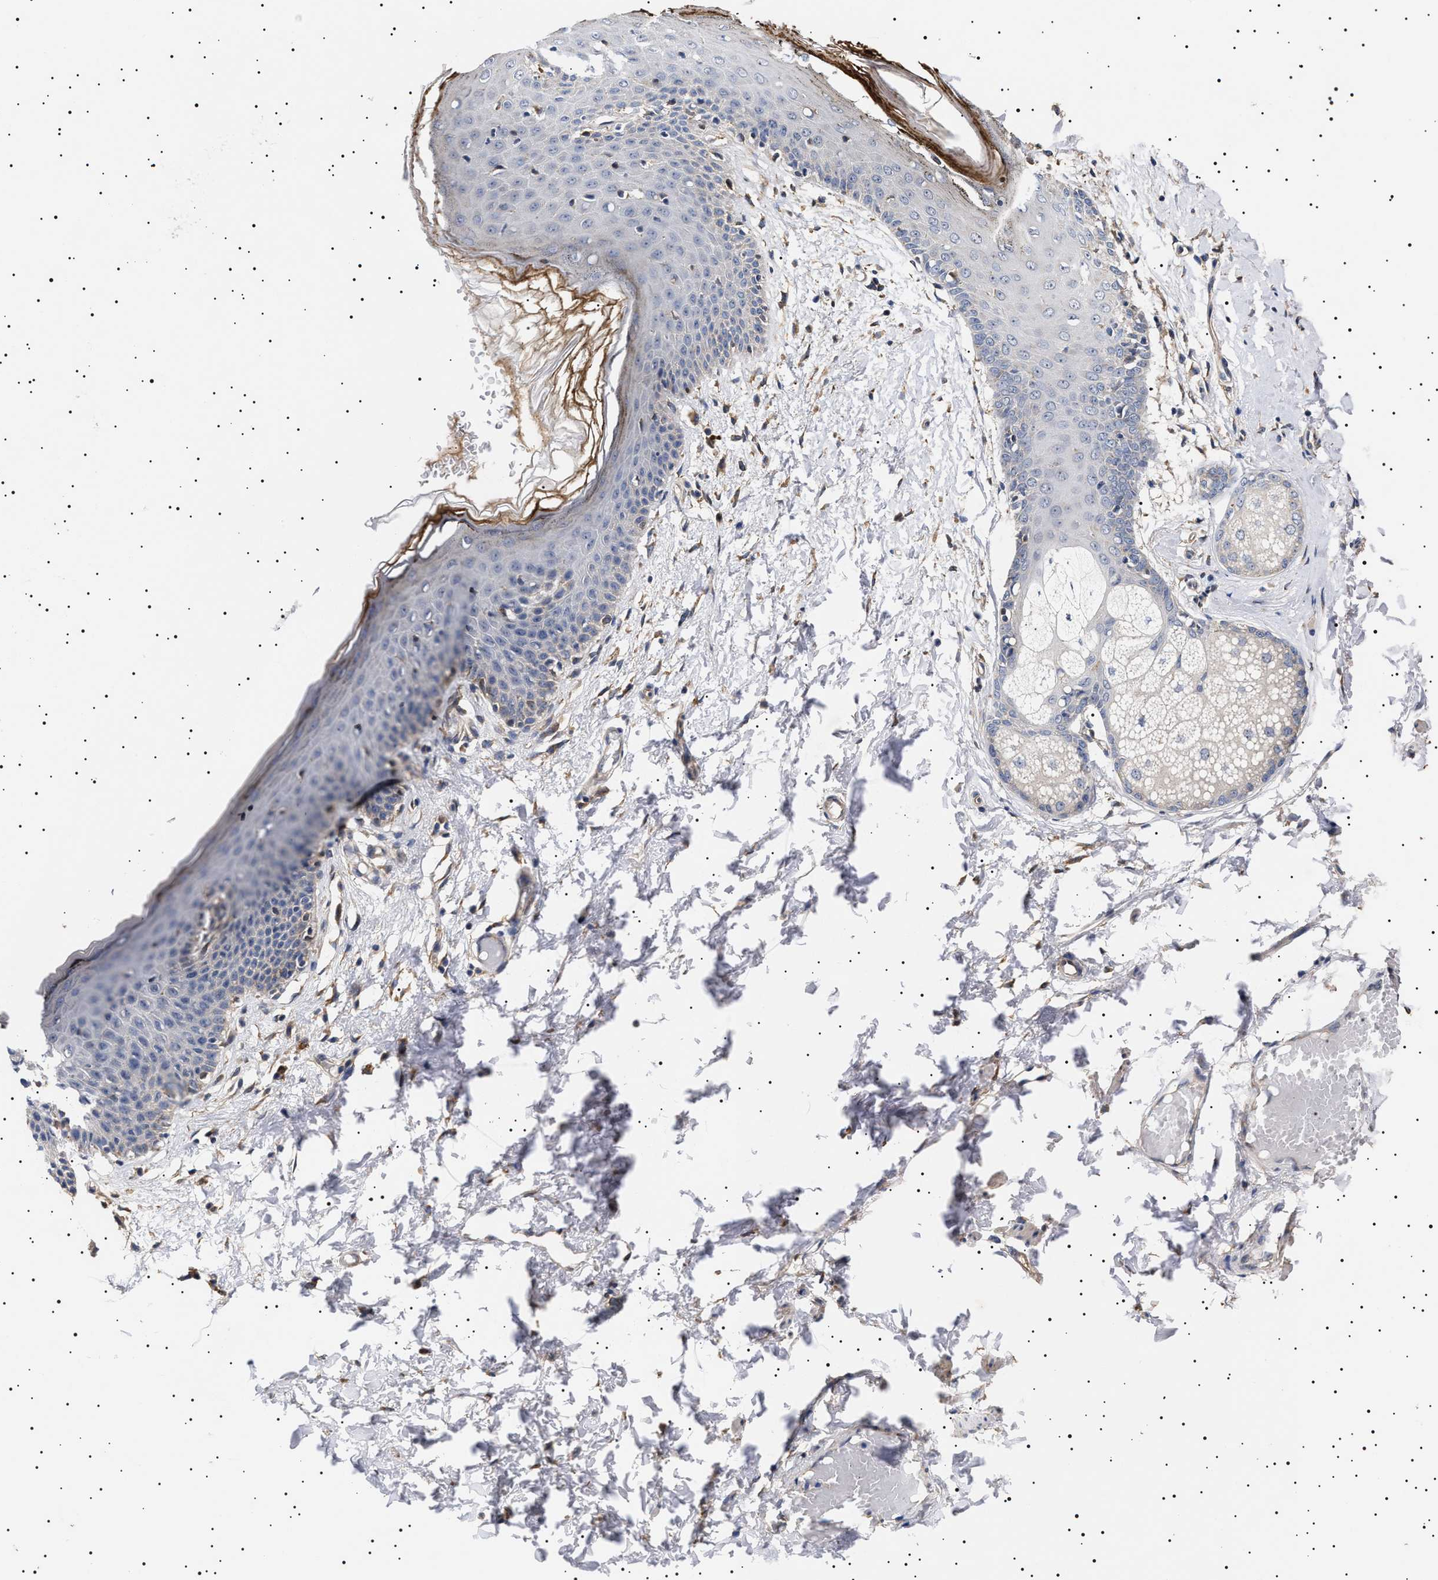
{"staining": {"intensity": "weak", "quantity": "<25%", "location": "cytoplasmic/membranous"}, "tissue": "skin", "cell_type": "Epidermal cells", "image_type": "normal", "snomed": [{"axis": "morphology", "description": "Normal tissue, NOS"}, {"axis": "topography", "description": "Vulva"}], "caption": "Skin was stained to show a protein in brown. There is no significant expression in epidermal cells. Nuclei are stained in blue.", "gene": "KRBA1", "patient": {"sex": "female", "age": 66}}